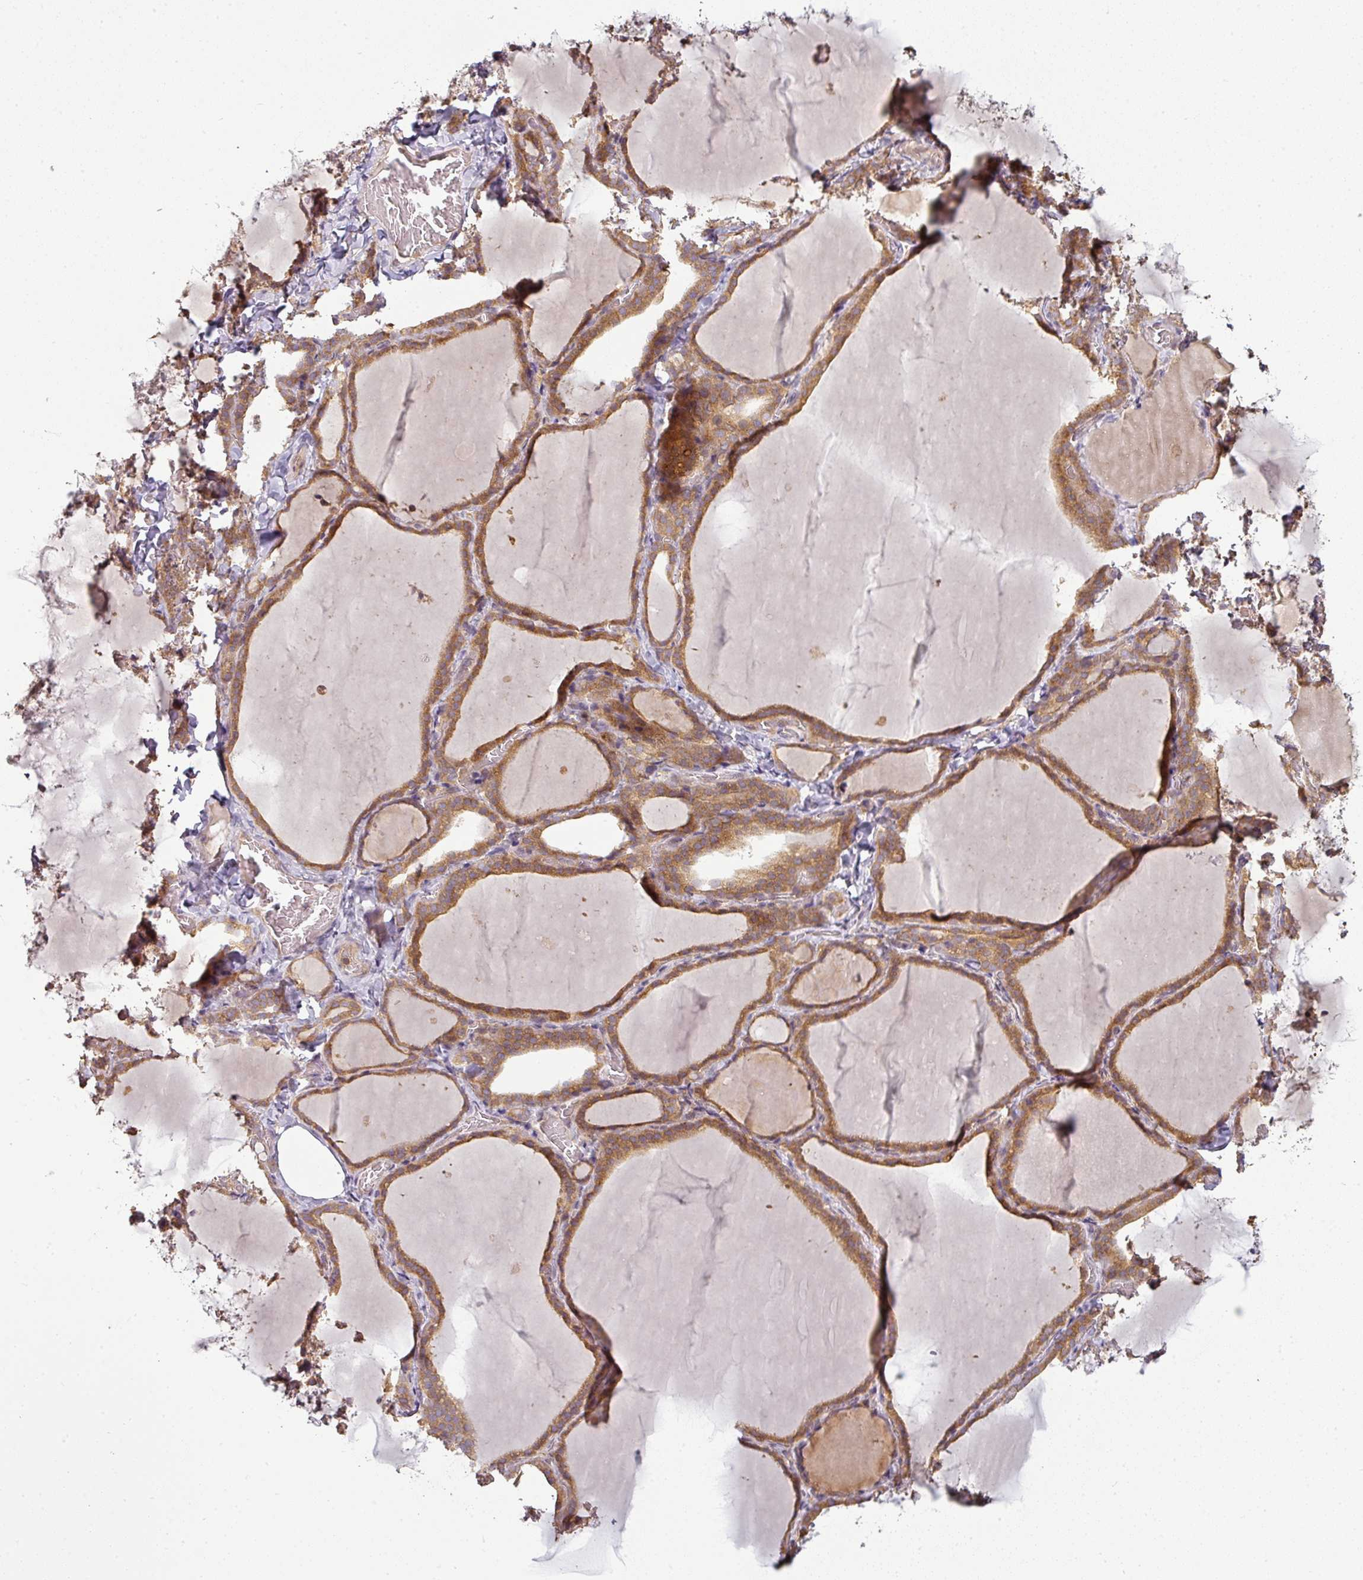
{"staining": {"intensity": "moderate", "quantity": ">75%", "location": "cytoplasmic/membranous"}, "tissue": "thyroid gland", "cell_type": "Glandular cells", "image_type": "normal", "snomed": [{"axis": "morphology", "description": "Normal tissue, NOS"}, {"axis": "topography", "description": "Thyroid gland"}], "caption": "About >75% of glandular cells in normal human thyroid gland show moderate cytoplasmic/membranous protein staining as visualized by brown immunohistochemical staining.", "gene": "RNF31", "patient": {"sex": "female", "age": 22}}